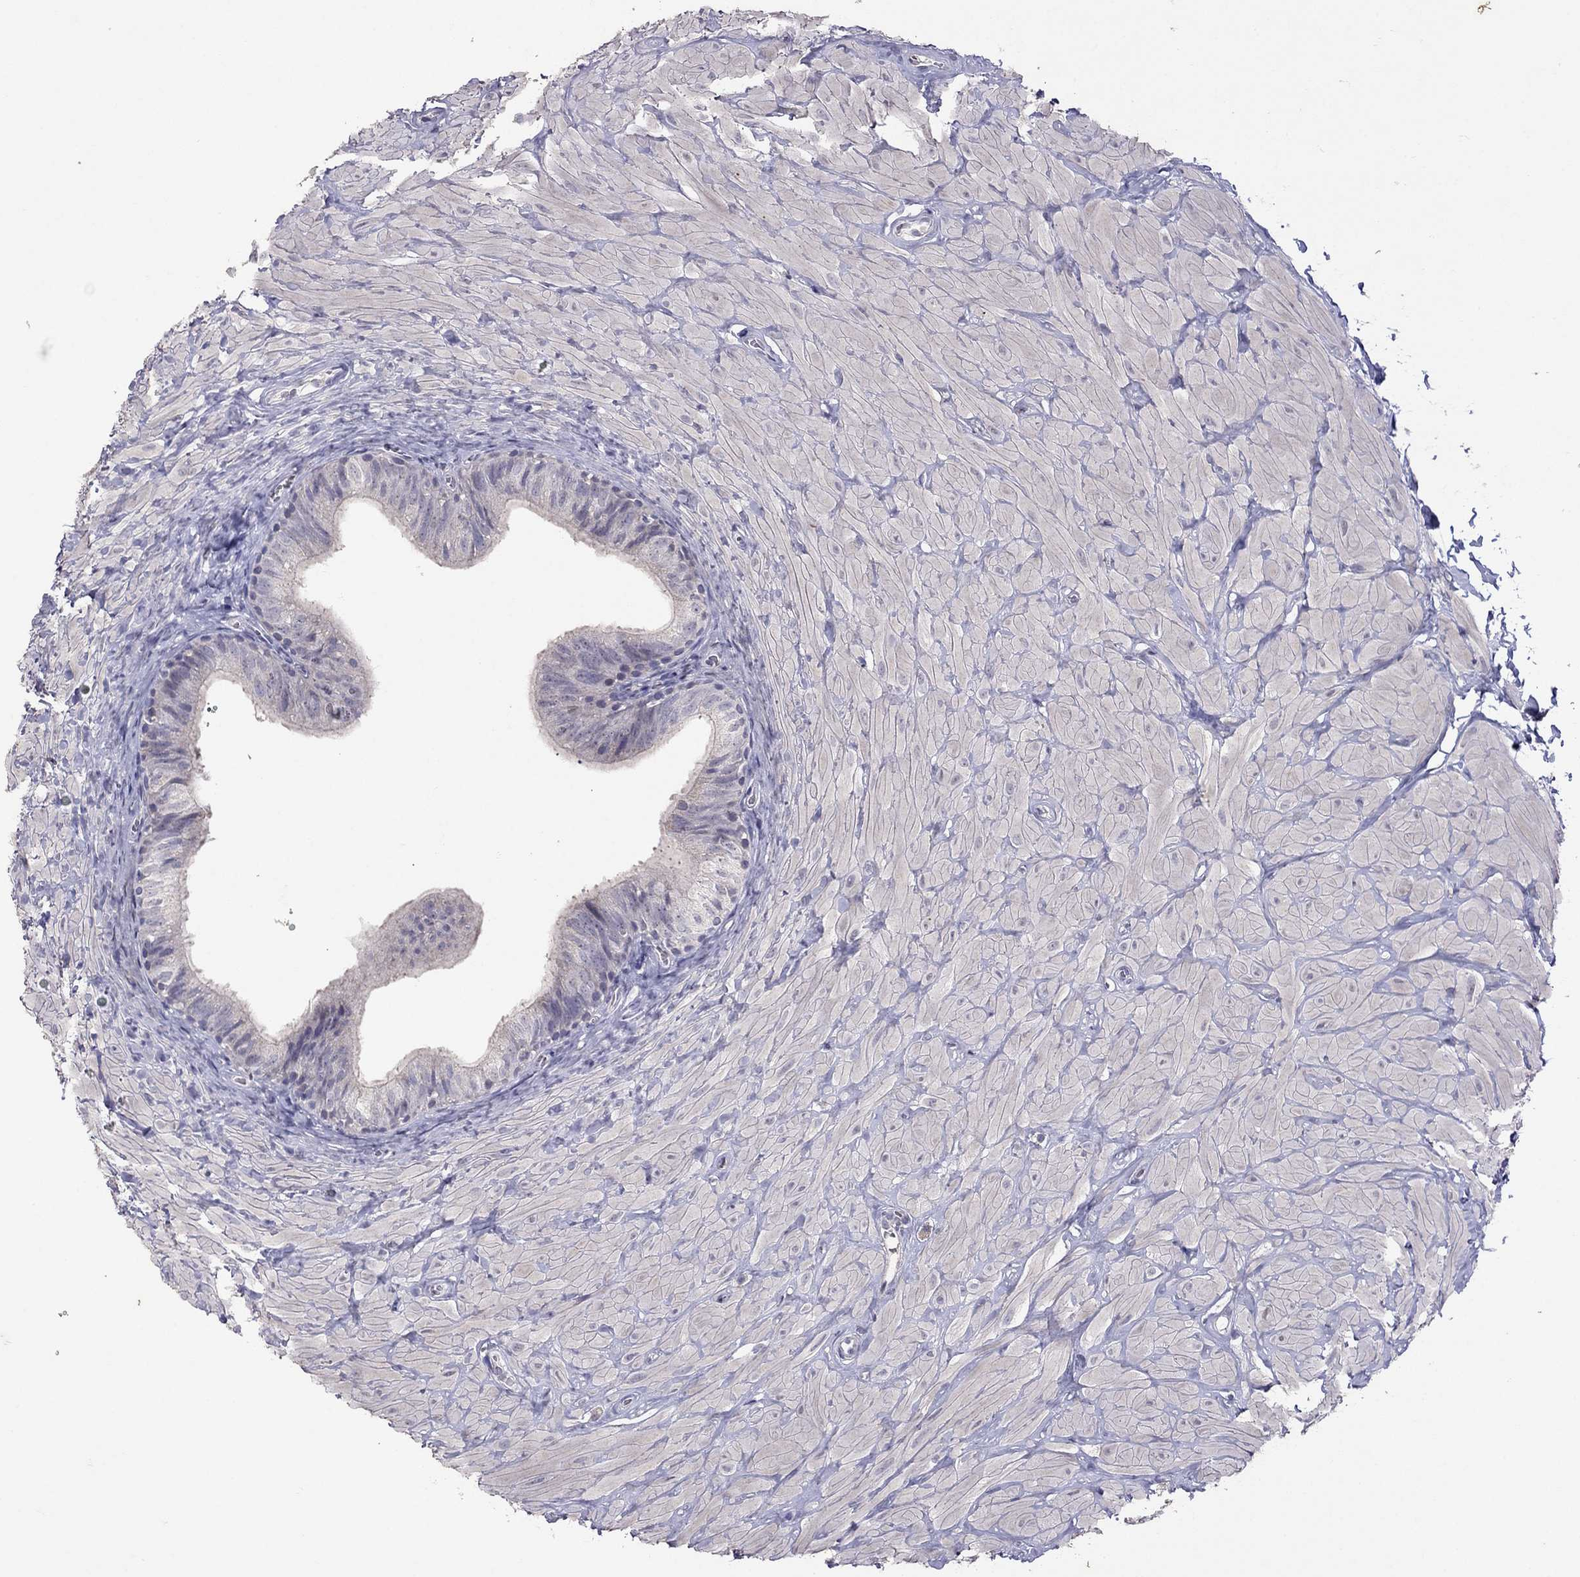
{"staining": {"intensity": "negative", "quantity": "none", "location": "none"}, "tissue": "epididymis", "cell_type": "Glandular cells", "image_type": "normal", "snomed": [{"axis": "morphology", "description": "Normal tissue, NOS"}, {"axis": "topography", "description": "Epididymis"}, {"axis": "topography", "description": "Vas deferens"}], "caption": "A micrograph of human epididymis is negative for staining in glandular cells. (Stains: DAB IHC with hematoxylin counter stain, Microscopy: brightfield microscopy at high magnification).", "gene": "FST", "patient": {"sex": "male", "age": 23}}